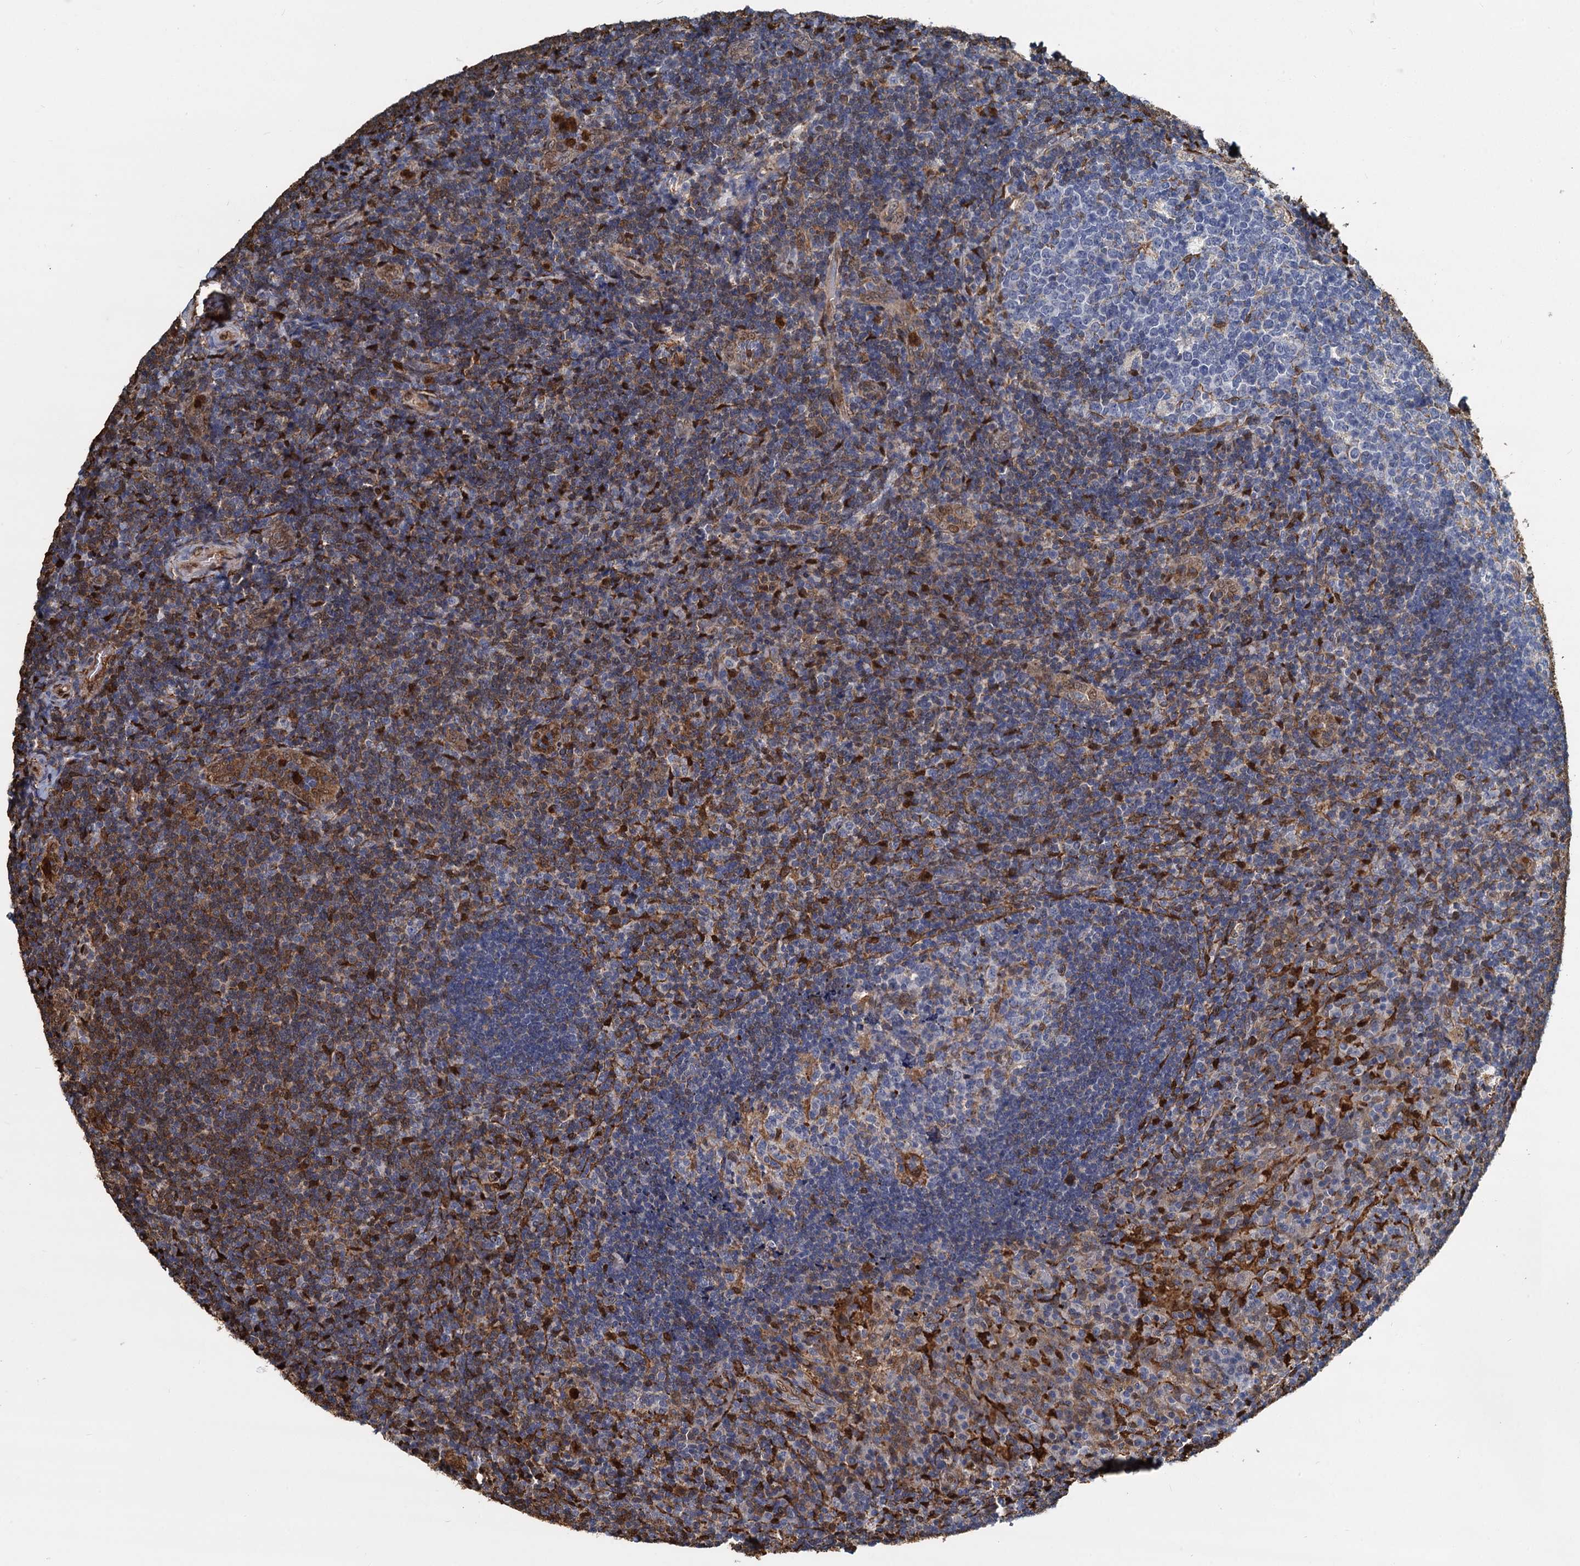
{"staining": {"intensity": "negative", "quantity": "none", "location": "none"}, "tissue": "tonsil", "cell_type": "Germinal center cells", "image_type": "normal", "snomed": [{"axis": "morphology", "description": "Normal tissue, NOS"}, {"axis": "topography", "description": "Tonsil"}], "caption": "Germinal center cells show no significant expression in benign tonsil. The staining was performed using DAB (3,3'-diaminobenzidine) to visualize the protein expression in brown, while the nuclei were stained in blue with hematoxylin (Magnification: 20x).", "gene": "S100A6", "patient": {"sex": "male", "age": 17}}